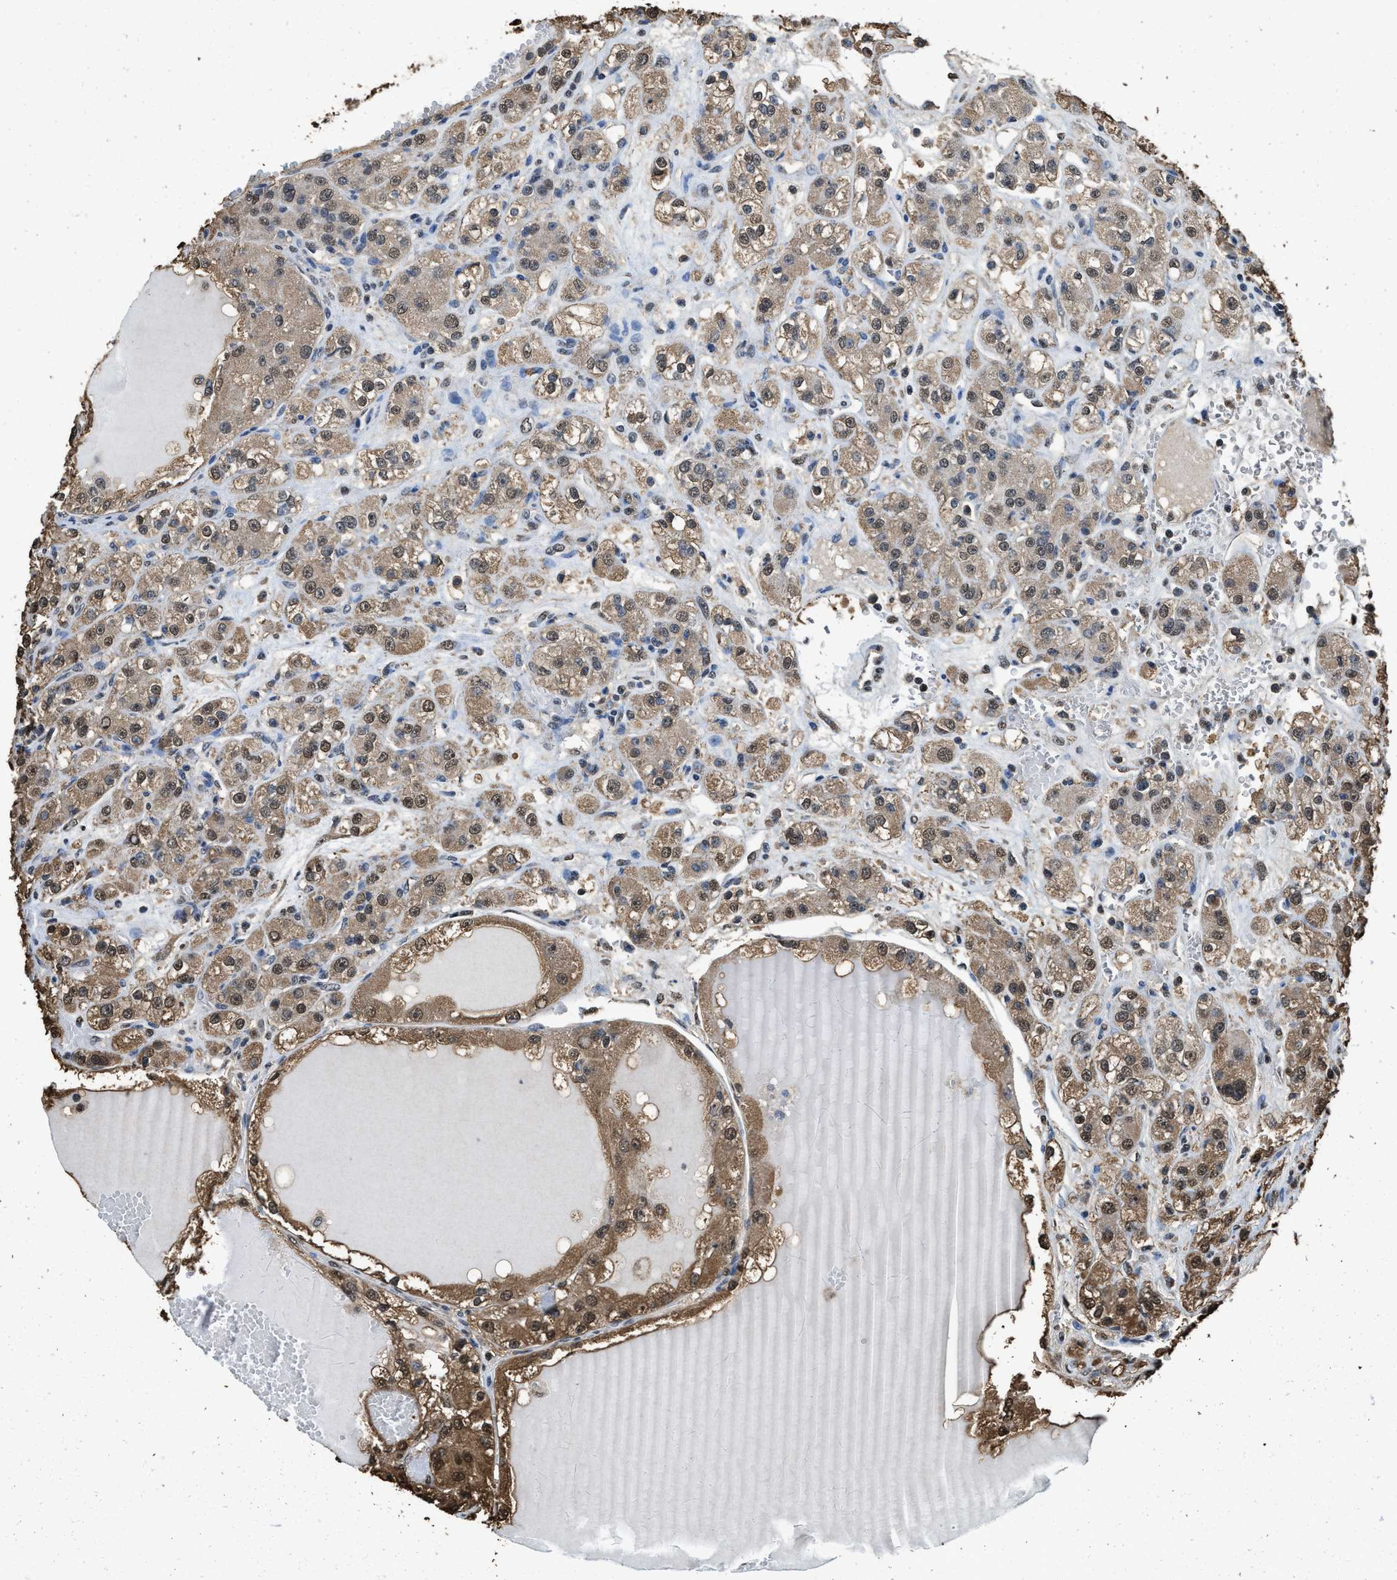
{"staining": {"intensity": "weak", "quantity": ">75%", "location": "cytoplasmic/membranous,nuclear"}, "tissue": "renal cancer", "cell_type": "Tumor cells", "image_type": "cancer", "snomed": [{"axis": "morphology", "description": "Normal tissue, NOS"}, {"axis": "morphology", "description": "Adenocarcinoma, NOS"}, {"axis": "topography", "description": "Kidney"}], "caption": "This micrograph shows immunohistochemistry staining of human renal adenocarcinoma, with low weak cytoplasmic/membranous and nuclear positivity in approximately >75% of tumor cells.", "gene": "GAPDH", "patient": {"sex": "male", "age": 61}}